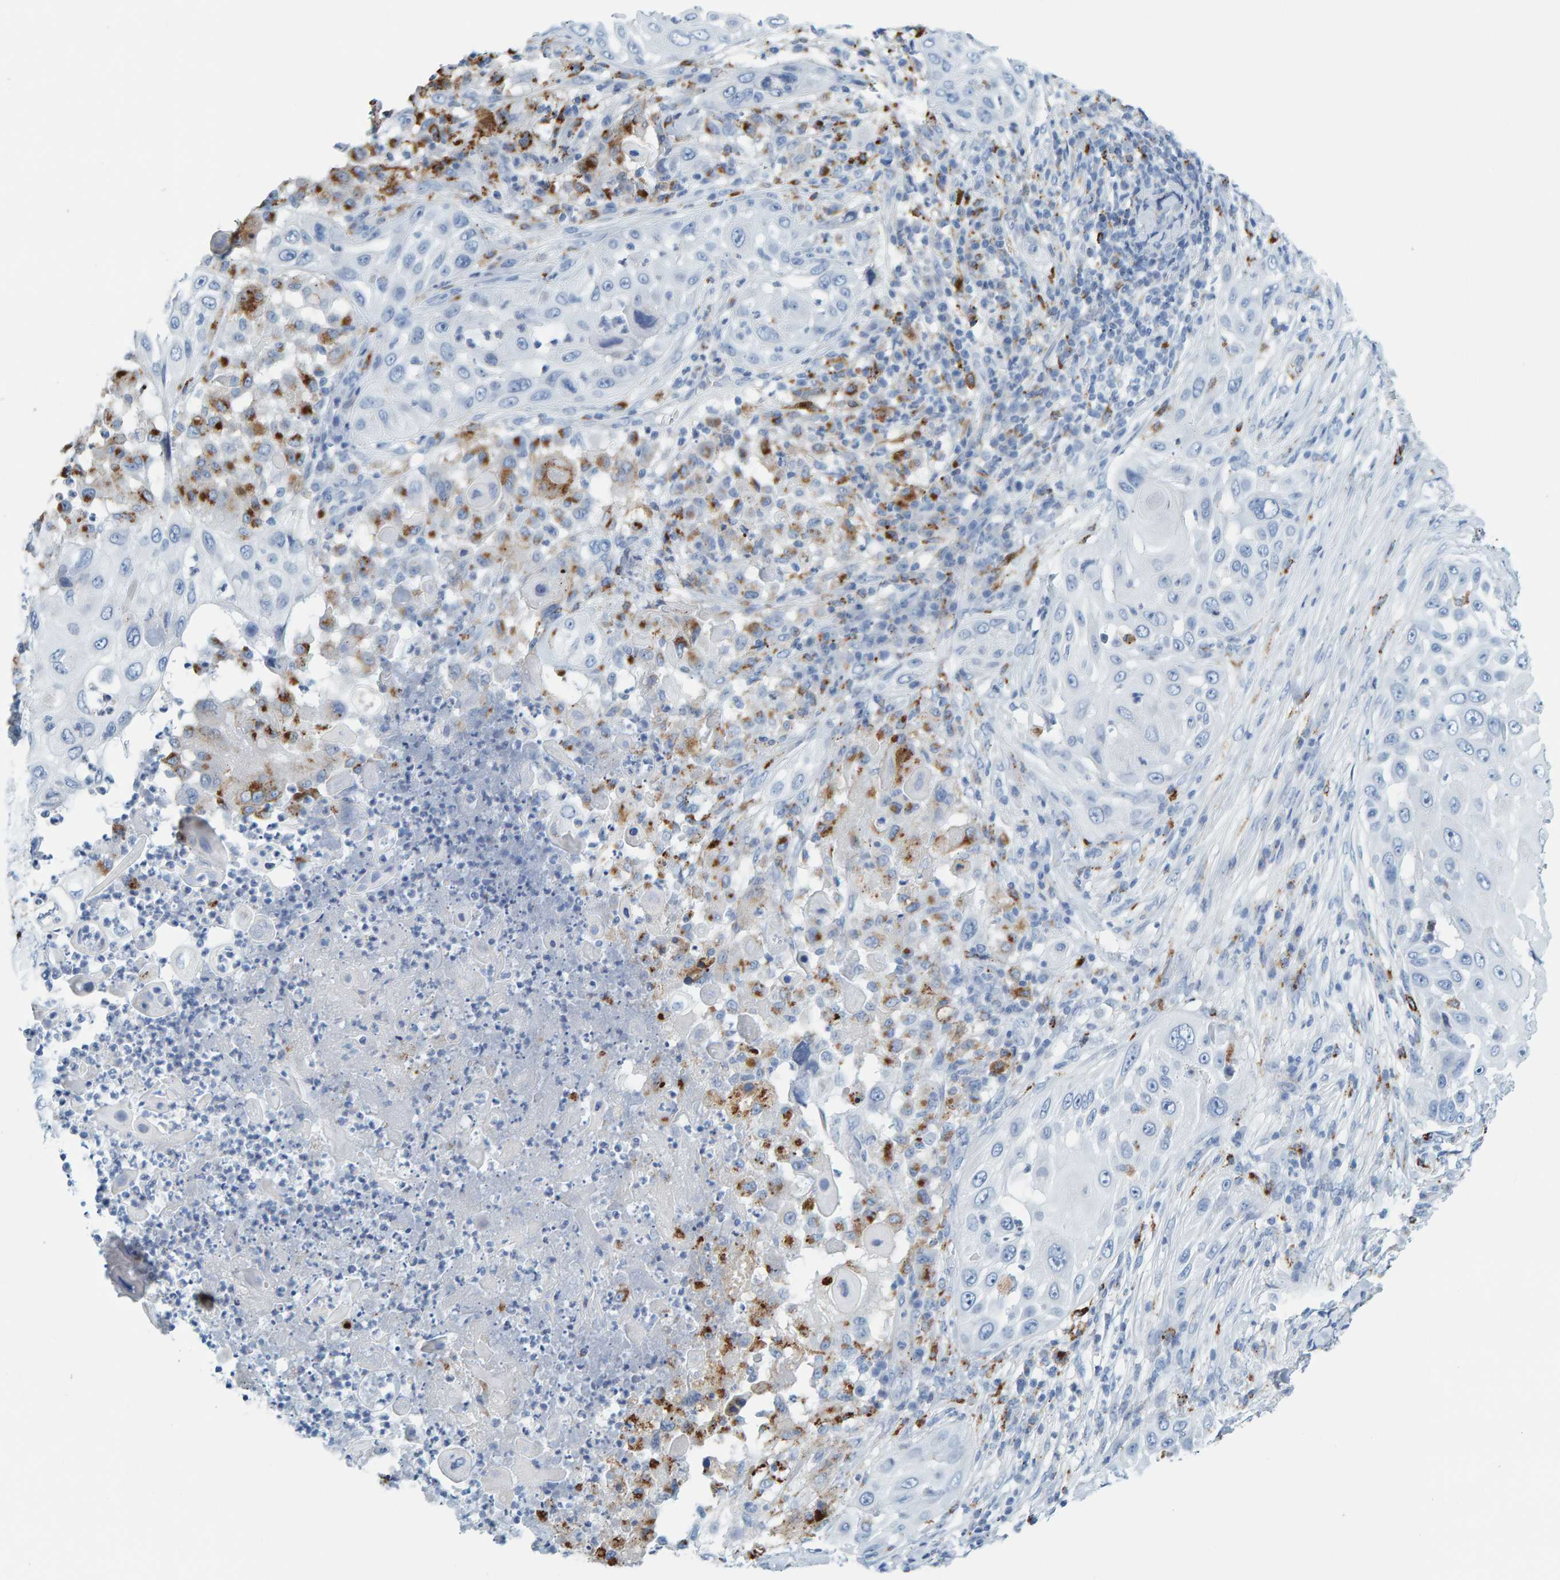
{"staining": {"intensity": "negative", "quantity": "none", "location": "none"}, "tissue": "skin cancer", "cell_type": "Tumor cells", "image_type": "cancer", "snomed": [{"axis": "morphology", "description": "Squamous cell carcinoma, NOS"}, {"axis": "topography", "description": "Skin"}], "caption": "Skin squamous cell carcinoma stained for a protein using immunohistochemistry displays no staining tumor cells.", "gene": "BIN3", "patient": {"sex": "female", "age": 44}}